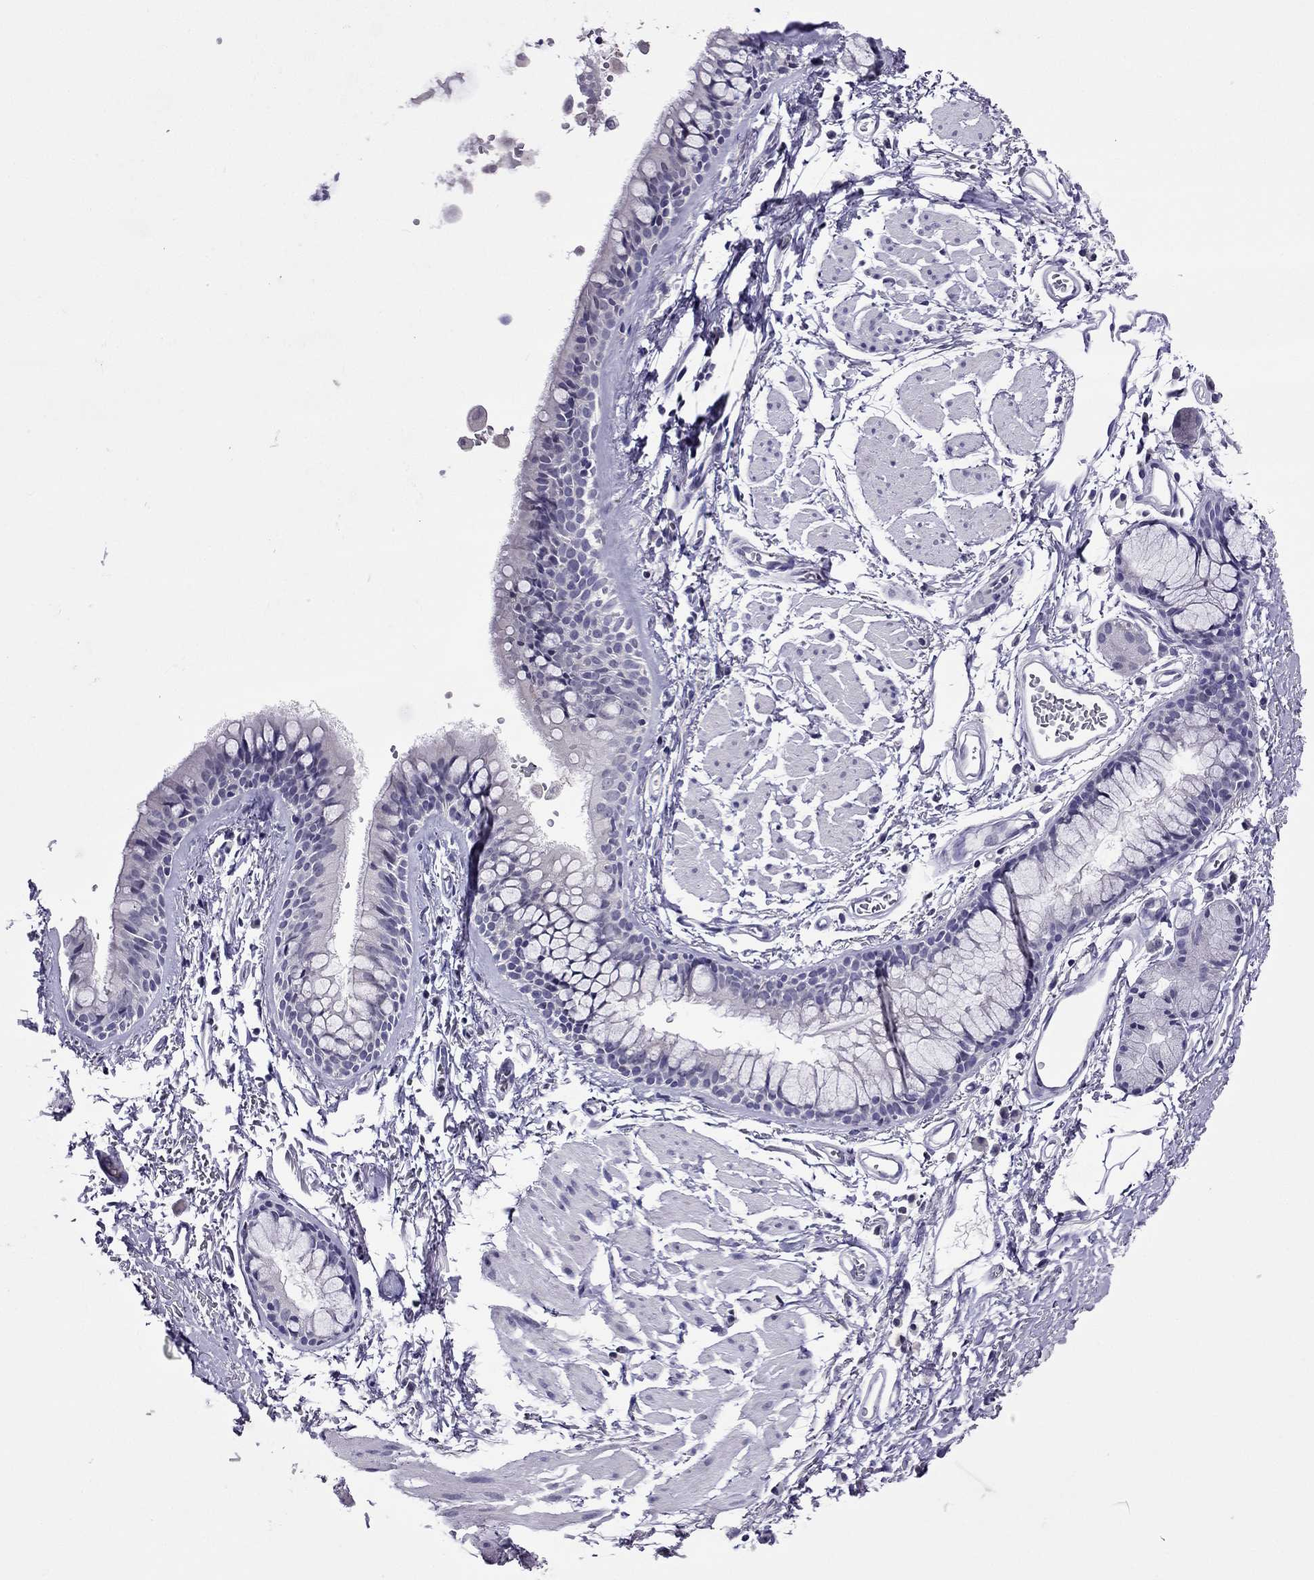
{"staining": {"intensity": "negative", "quantity": "none", "location": "none"}, "tissue": "soft tissue", "cell_type": "Chondrocytes", "image_type": "normal", "snomed": [{"axis": "morphology", "description": "Normal tissue, NOS"}, {"axis": "topography", "description": "Cartilage tissue"}, {"axis": "topography", "description": "Bronchus"}], "caption": "Chondrocytes show no significant positivity in normal soft tissue. The staining is performed using DAB (3,3'-diaminobenzidine) brown chromogen with nuclei counter-stained in using hematoxylin.", "gene": "SPTBN4", "patient": {"sex": "female", "age": 79}}